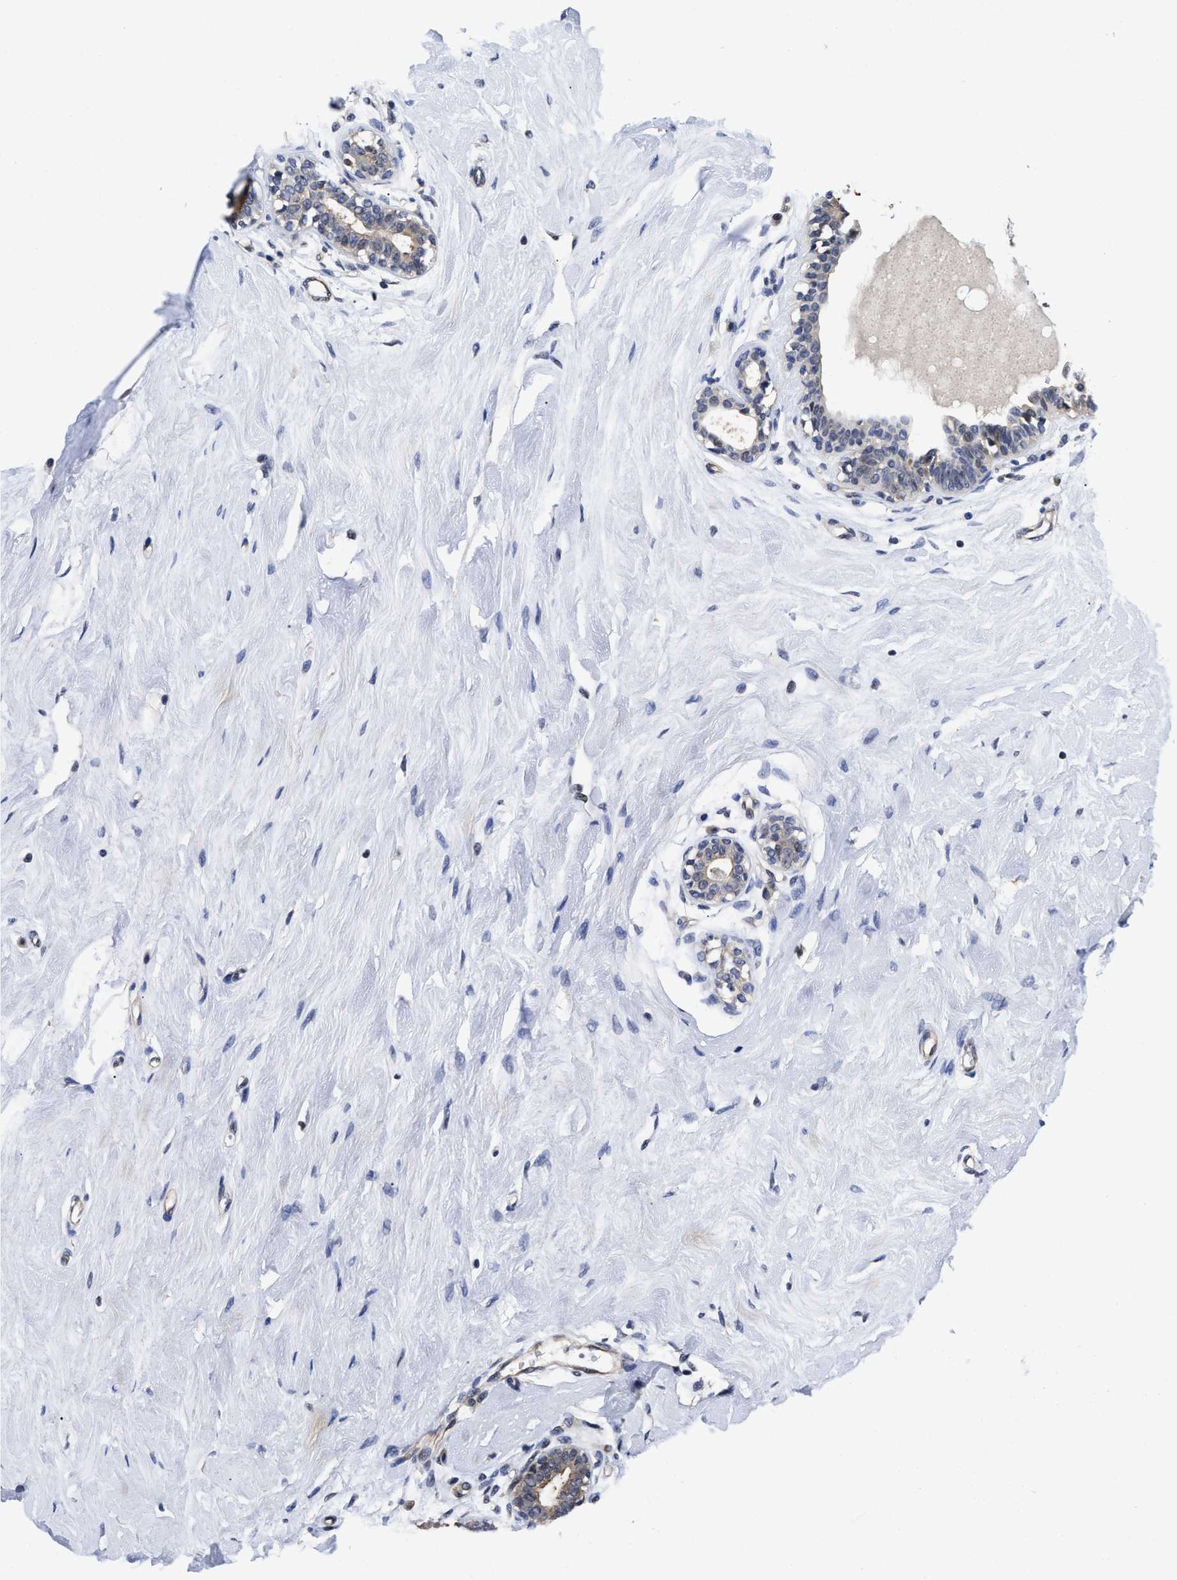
{"staining": {"intensity": "weak", "quantity": ">75%", "location": "nuclear"}, "tissue": "breast", "cell_type": "Adipocytes", "image_type": "normal", "snomed": [{"axis": "morphology", "description": "Normal tissue, NOS"}, {"axis": "topography", "description": "Breast"}], "caption": "Immunohistochemistry (IHC) of unremarkable breast exhibits low levels of weak nuclear expression in approximately >75% of adipocytes. (Brightfield microscopy of DAB IHC at high magnification).", "gene": "MCOLN2", "patient": {"sex": "female", "age": 23}}